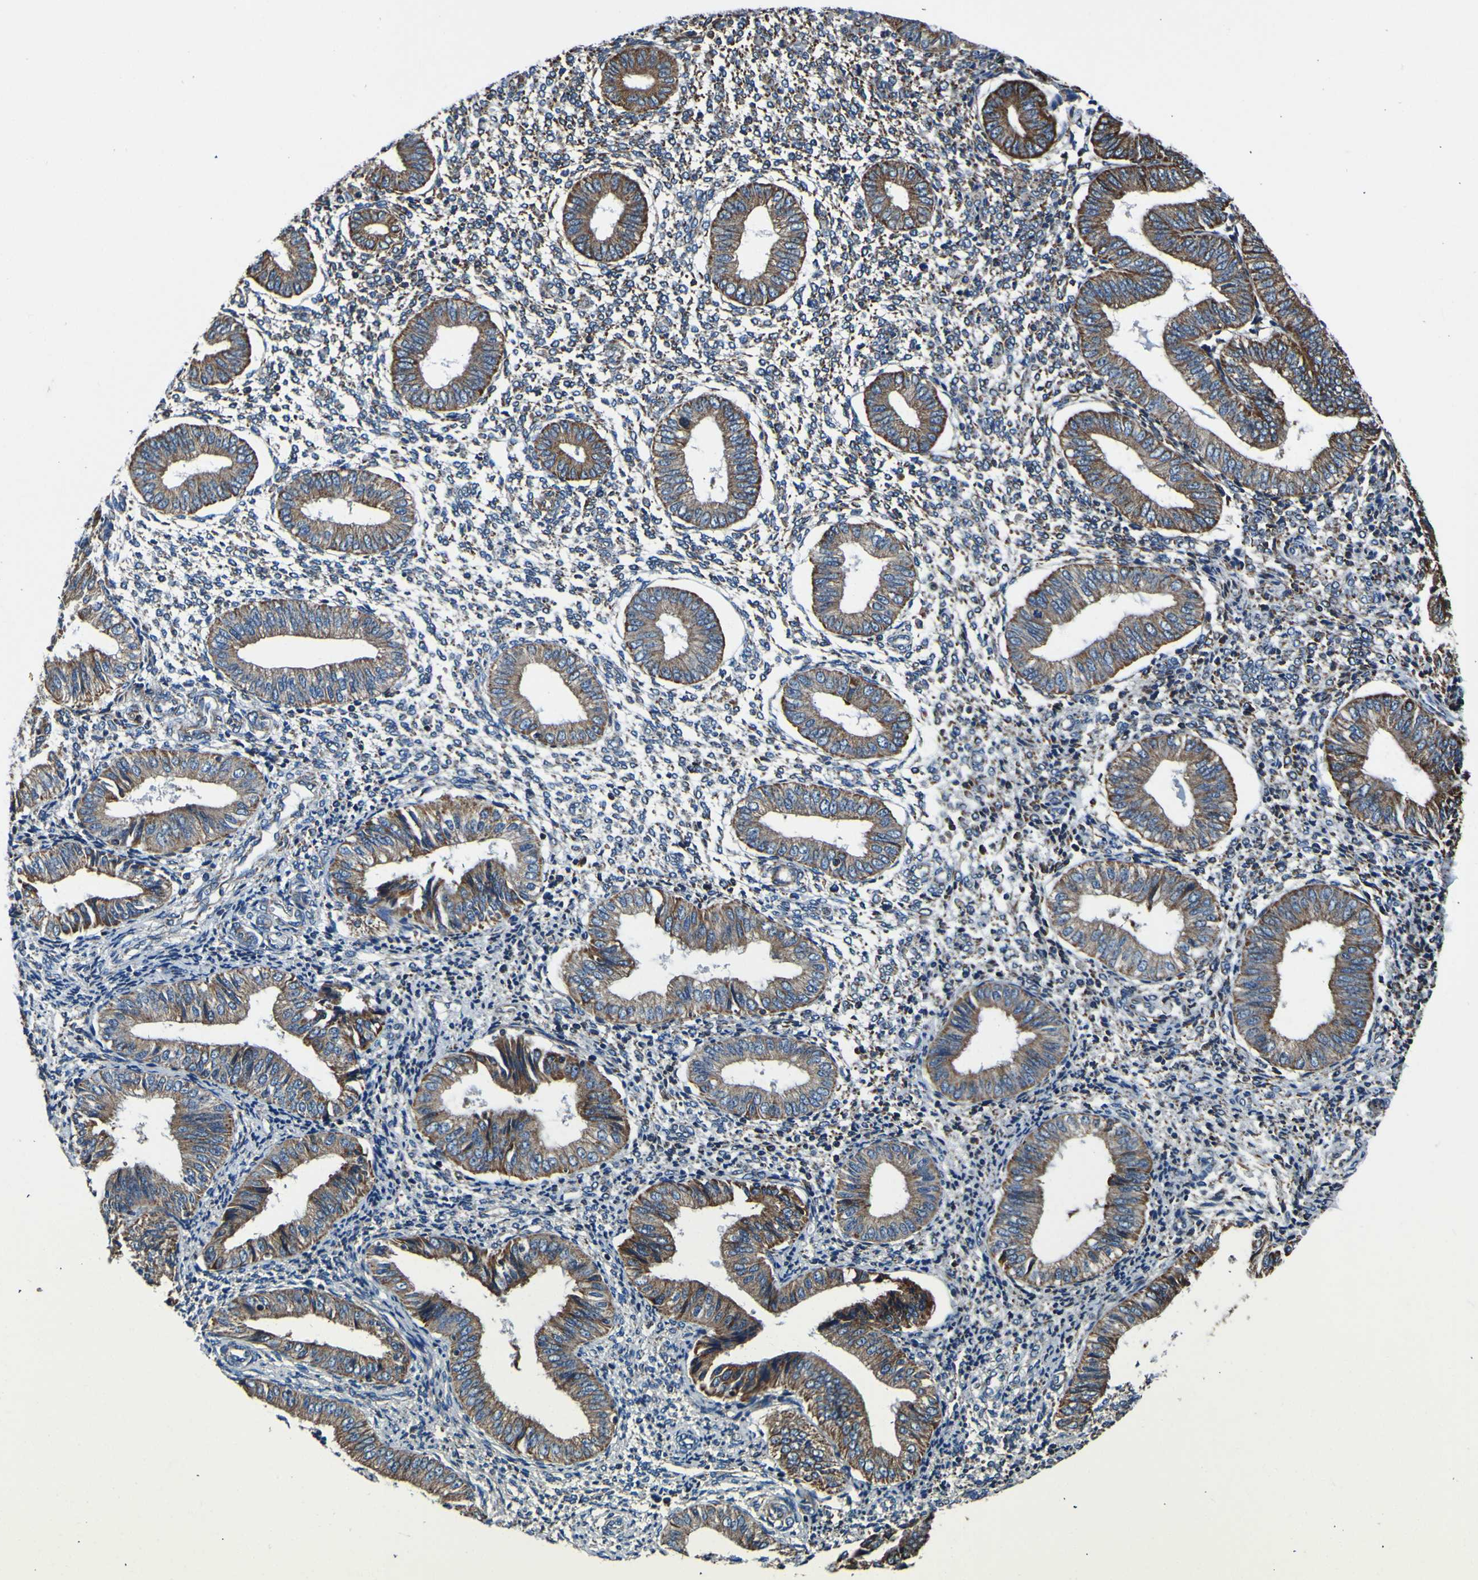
{"staining": {"intensity": "moderate", "quantity": "<25%", "location": "cytoplasmic/membranous"}, "tissue": "endometrium", "cell_type": "Cells in endometrial stroma", "image_type": "normal", "snomed": [{"axis": "morphology", "description": "Normal tissue, NOS"}, {"axis": "topography", "description": "Endometrium"}], "caption": "DAB (3,3'-diaminobenzidine) immunohistochemical staining of unremarkable endometrium displays moderate cytoplasmic/membranous protein positivity in about <25% of cells in endometrial stroma. The protein is shown in brown color, while the nuclei are stained blue.", "gene": "INPP5A", "patient": {"sex": "female", "age": 50}}